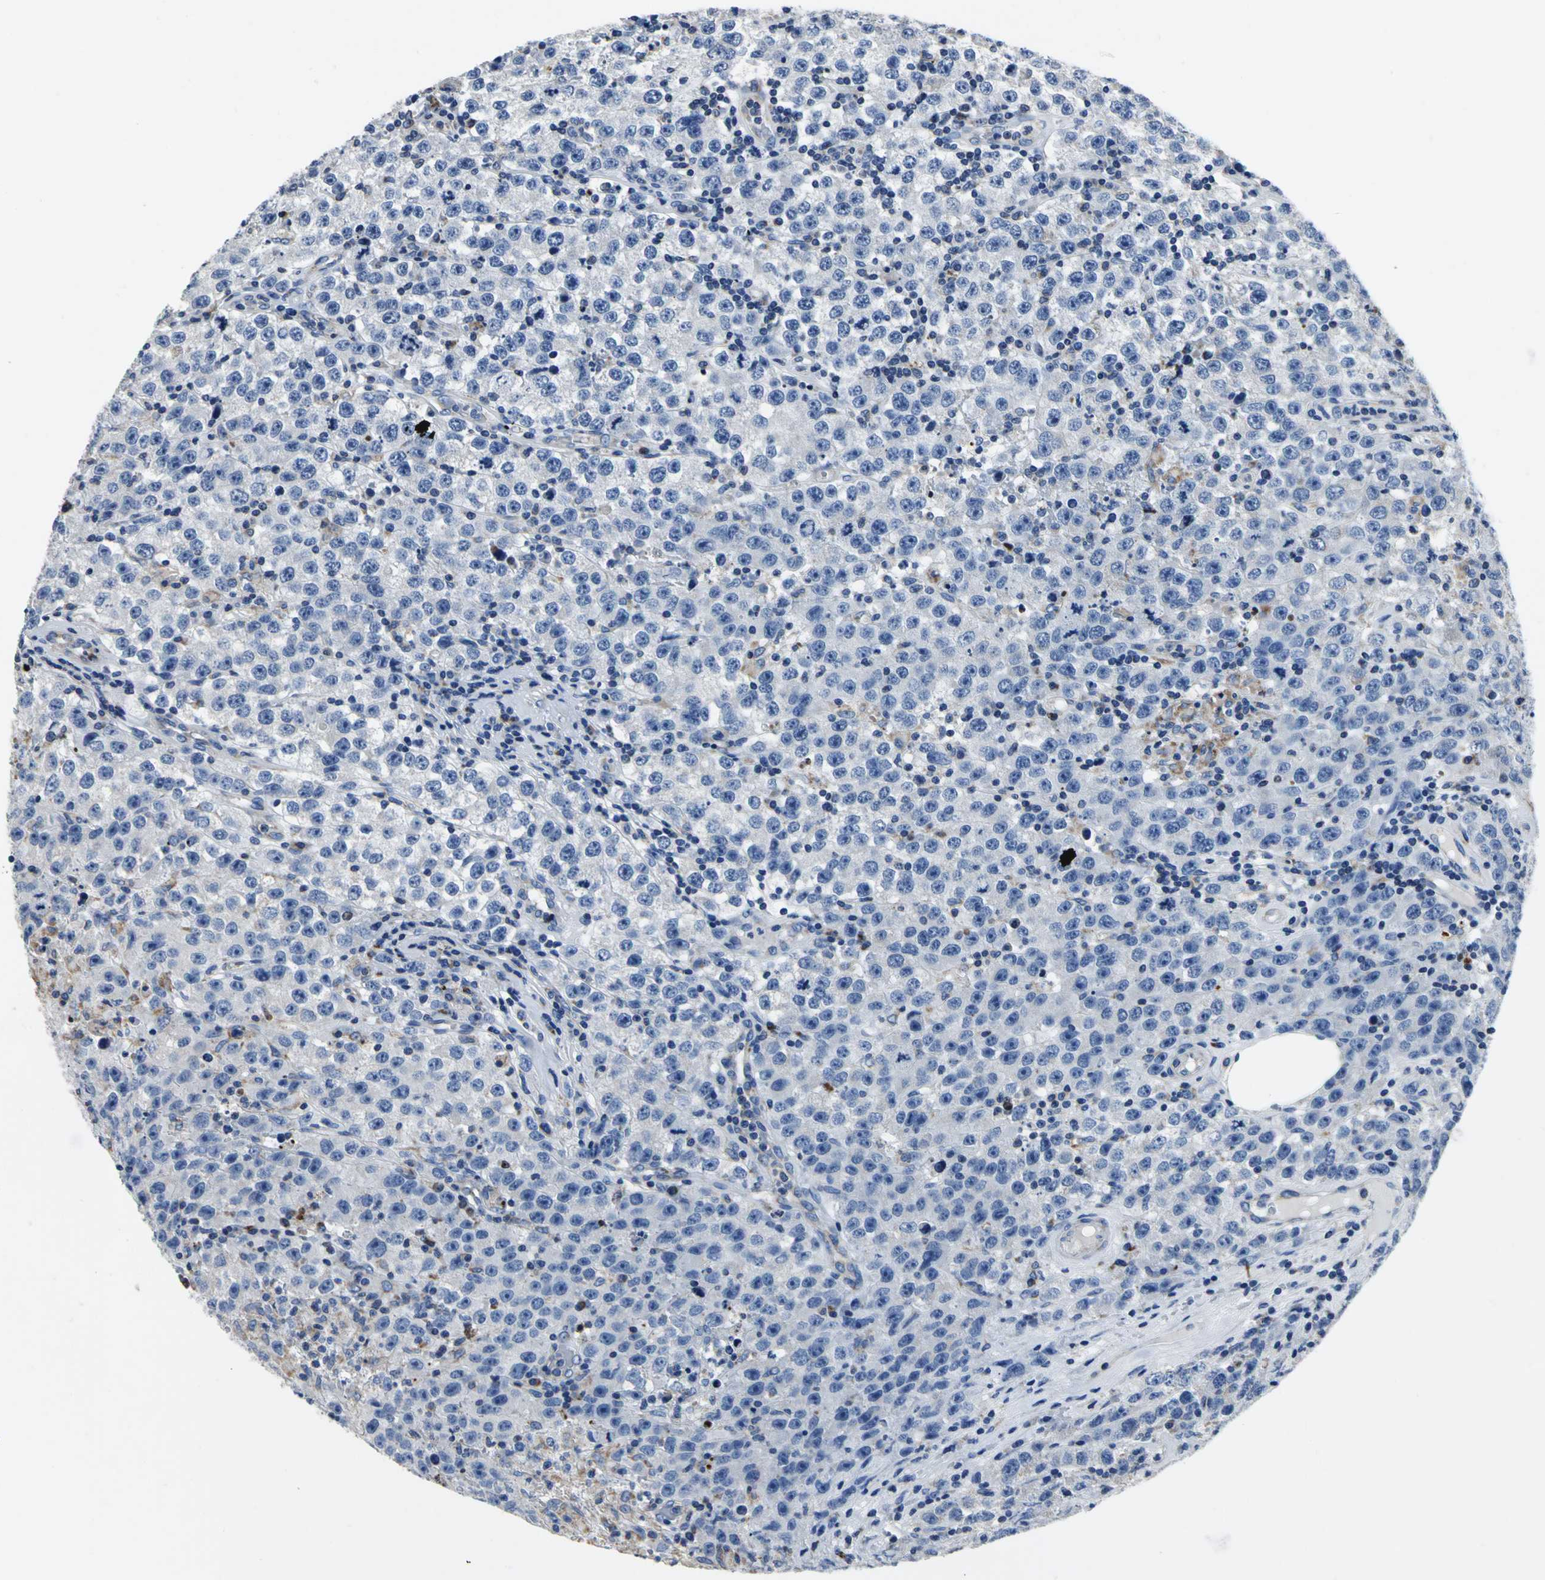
{"staining": {"intensity": "negative", "quantity": "none", "location": "none"}, "tissue": "testis cancer", "cell_type": "Tumor cells", "image_type": "cancer", "snomed": [{"axis": "morphology", "description": "Seminoma, NOS"}, {"axis": "topography", "description": "Testis"}], "caption": "Tumor cells show no significant expression in testis cancer. Brightfield microscopy of IHC stained with DAB (brown) and hematoxylin (blue), captured at high magnification.", "gene": "IFI6", "patient": {"sex": "male", "age": 52}}